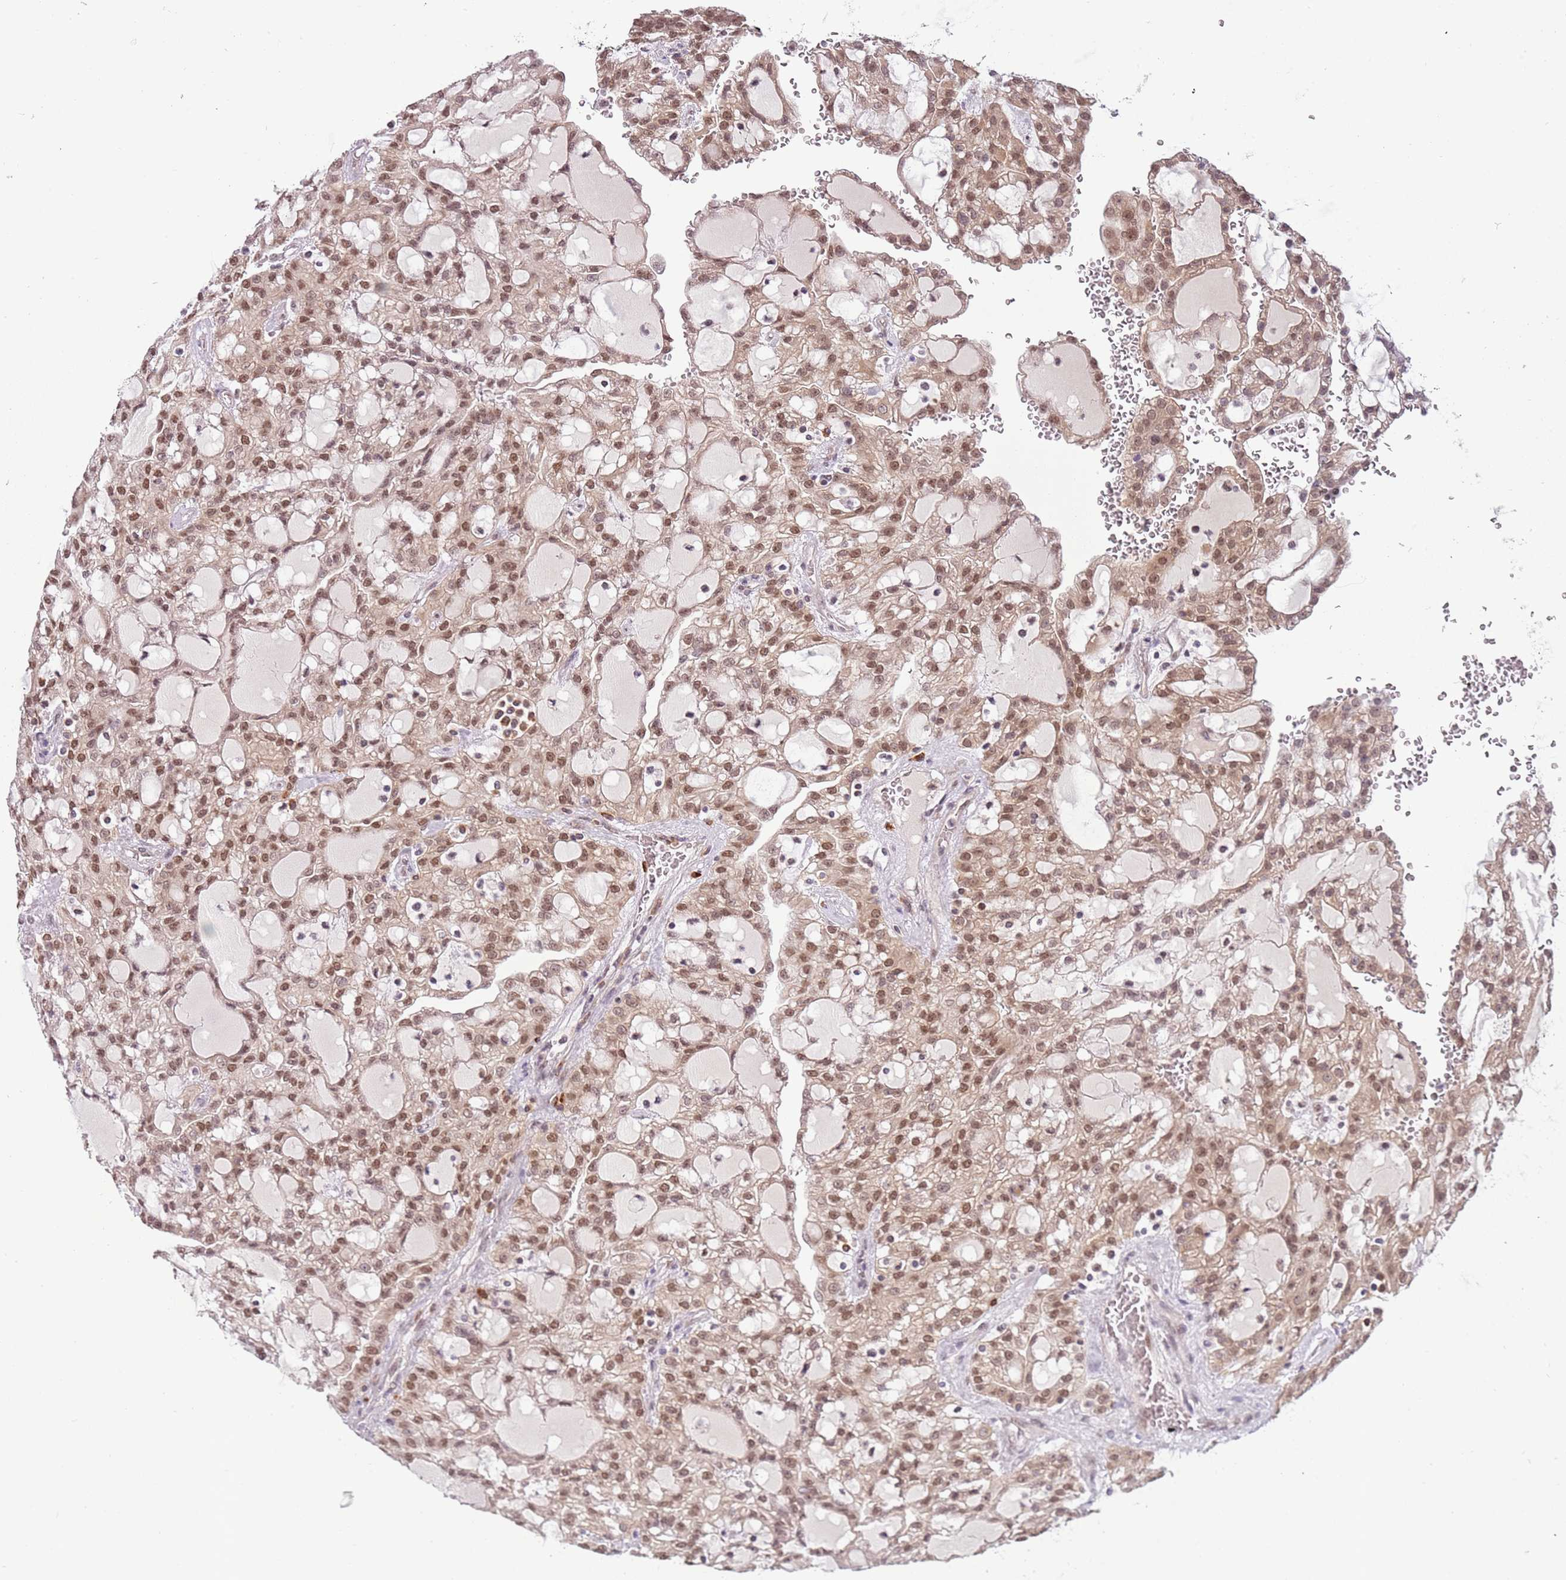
{"staining": {"intensity": "moderate", "quantity": ">75%", "location": "nuclear"}, "tissue": "renal cancer", "cell_type": "Tumor cells", "image_type": "cancer", "snomed": [{"axis": "morphology", "description": "Adenocarcinoma, NOS"}, {"axis": "topography", "description": "Kidney"}], "caption": "This photomicrograph demonstrates immunohistochemistry staining of human renal cancer (adenocarcinoma), with medium moderate nuclear staining in about >75% of tumor cells.", "gene": "FAM120AOS", "patient": {"sex": "male", "age": 63}}